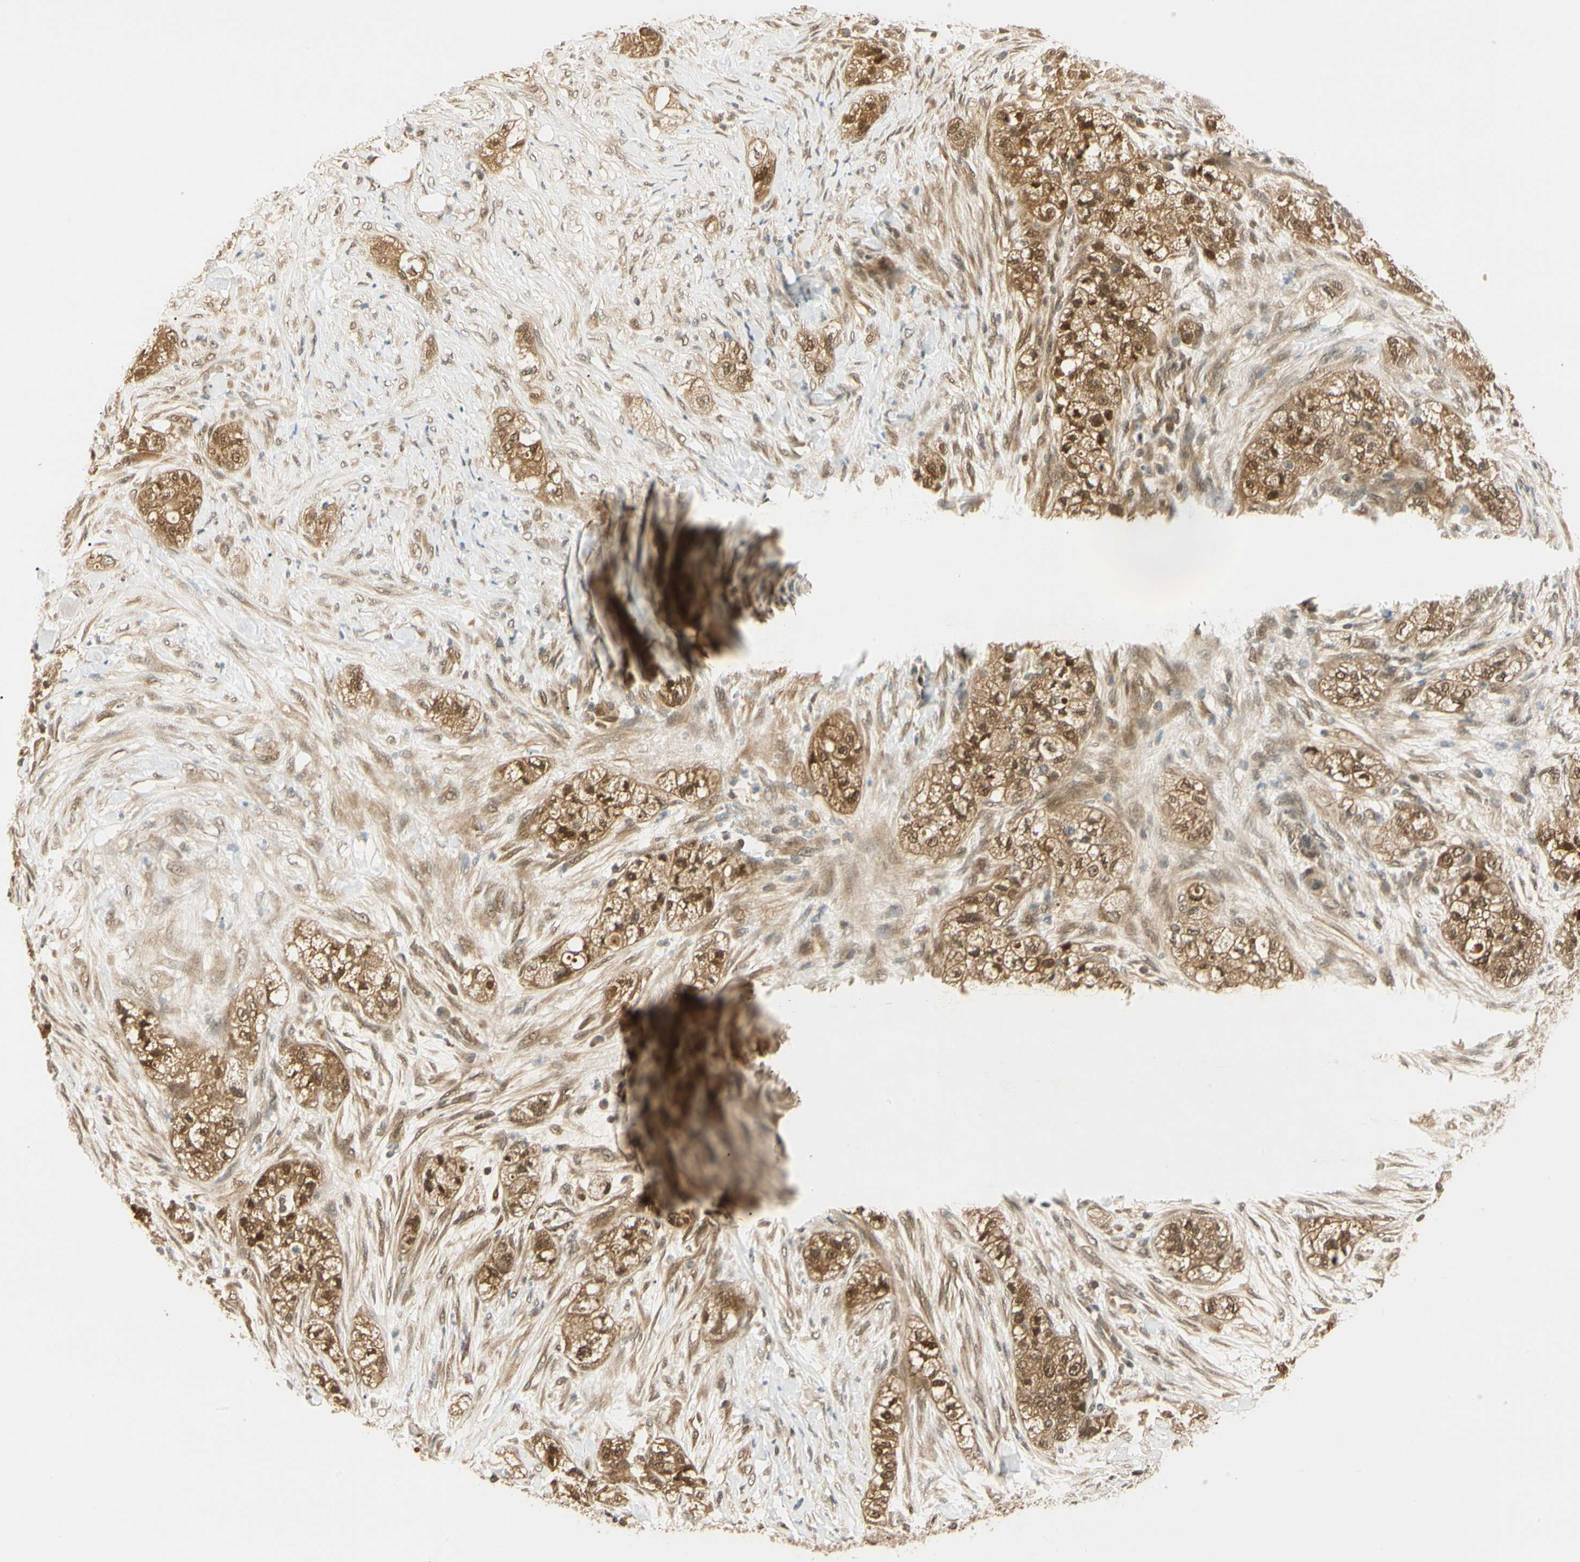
{"staining": {"intensity": "moderate", "quantity": ">75%", "location": "cytoplasmic/membranous,nuclear"}, "tissue": "pancreatic cancer", "cell_type": "Tumor cells", "image_type": "cancer", "snomed": [{"axis": "morphology", "description": "Adenocarcinoma, NOS"}, {"axis": "topography", "description": "Pancreas"}], "caption": "This is an image of immunohistochemistry staining of pancreatic cancer, which shows moderate staining in the cytoplasmic/membranous and nuclear of tumor cells.", "gene": "UBE2Z", "patient": {"sex": "female", "age": 78}}